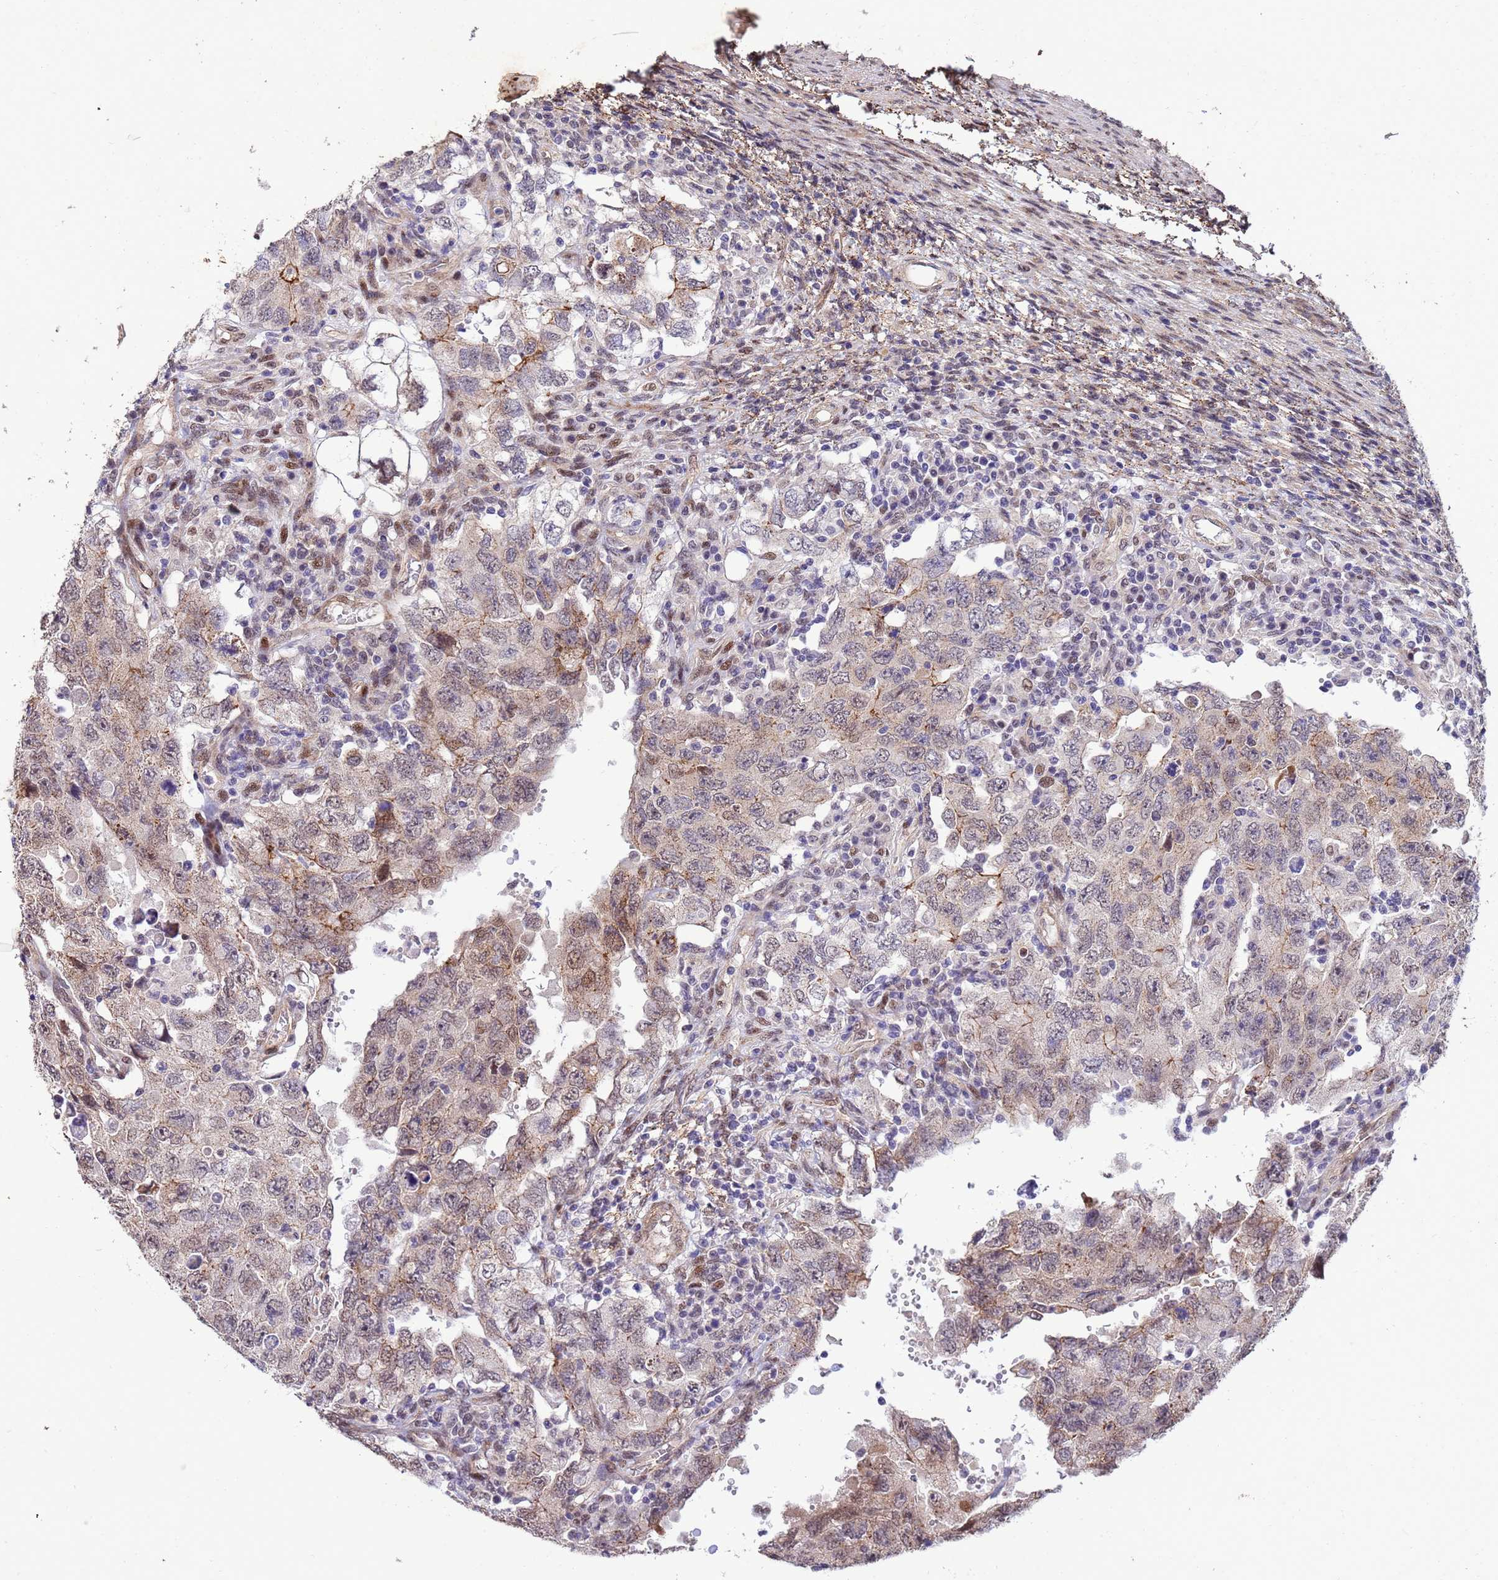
{"staining": {"intensity": "weak", "quantity": "25%-75%", "location": "cytoplasmic/membranous,nuclear"}, "tissue": "testis cancer", "cell_type": "Tumor cells", "image_type": "cancer", "snomed": [{"axis": "morphology", "description": "Carcinoma, Embryonal, NOS"}, {"axis": "topography", "description": "Testis"}], "caption": "There is low levels of weak cytoplasmic/membranous and nuclear positivity in tumor cells of testis embryonal carcinoma, as demonstrated by immunohistochemical staining (brown color).", "gene": "TRIP6", "patient": {"sex": "male", "age": 26}}